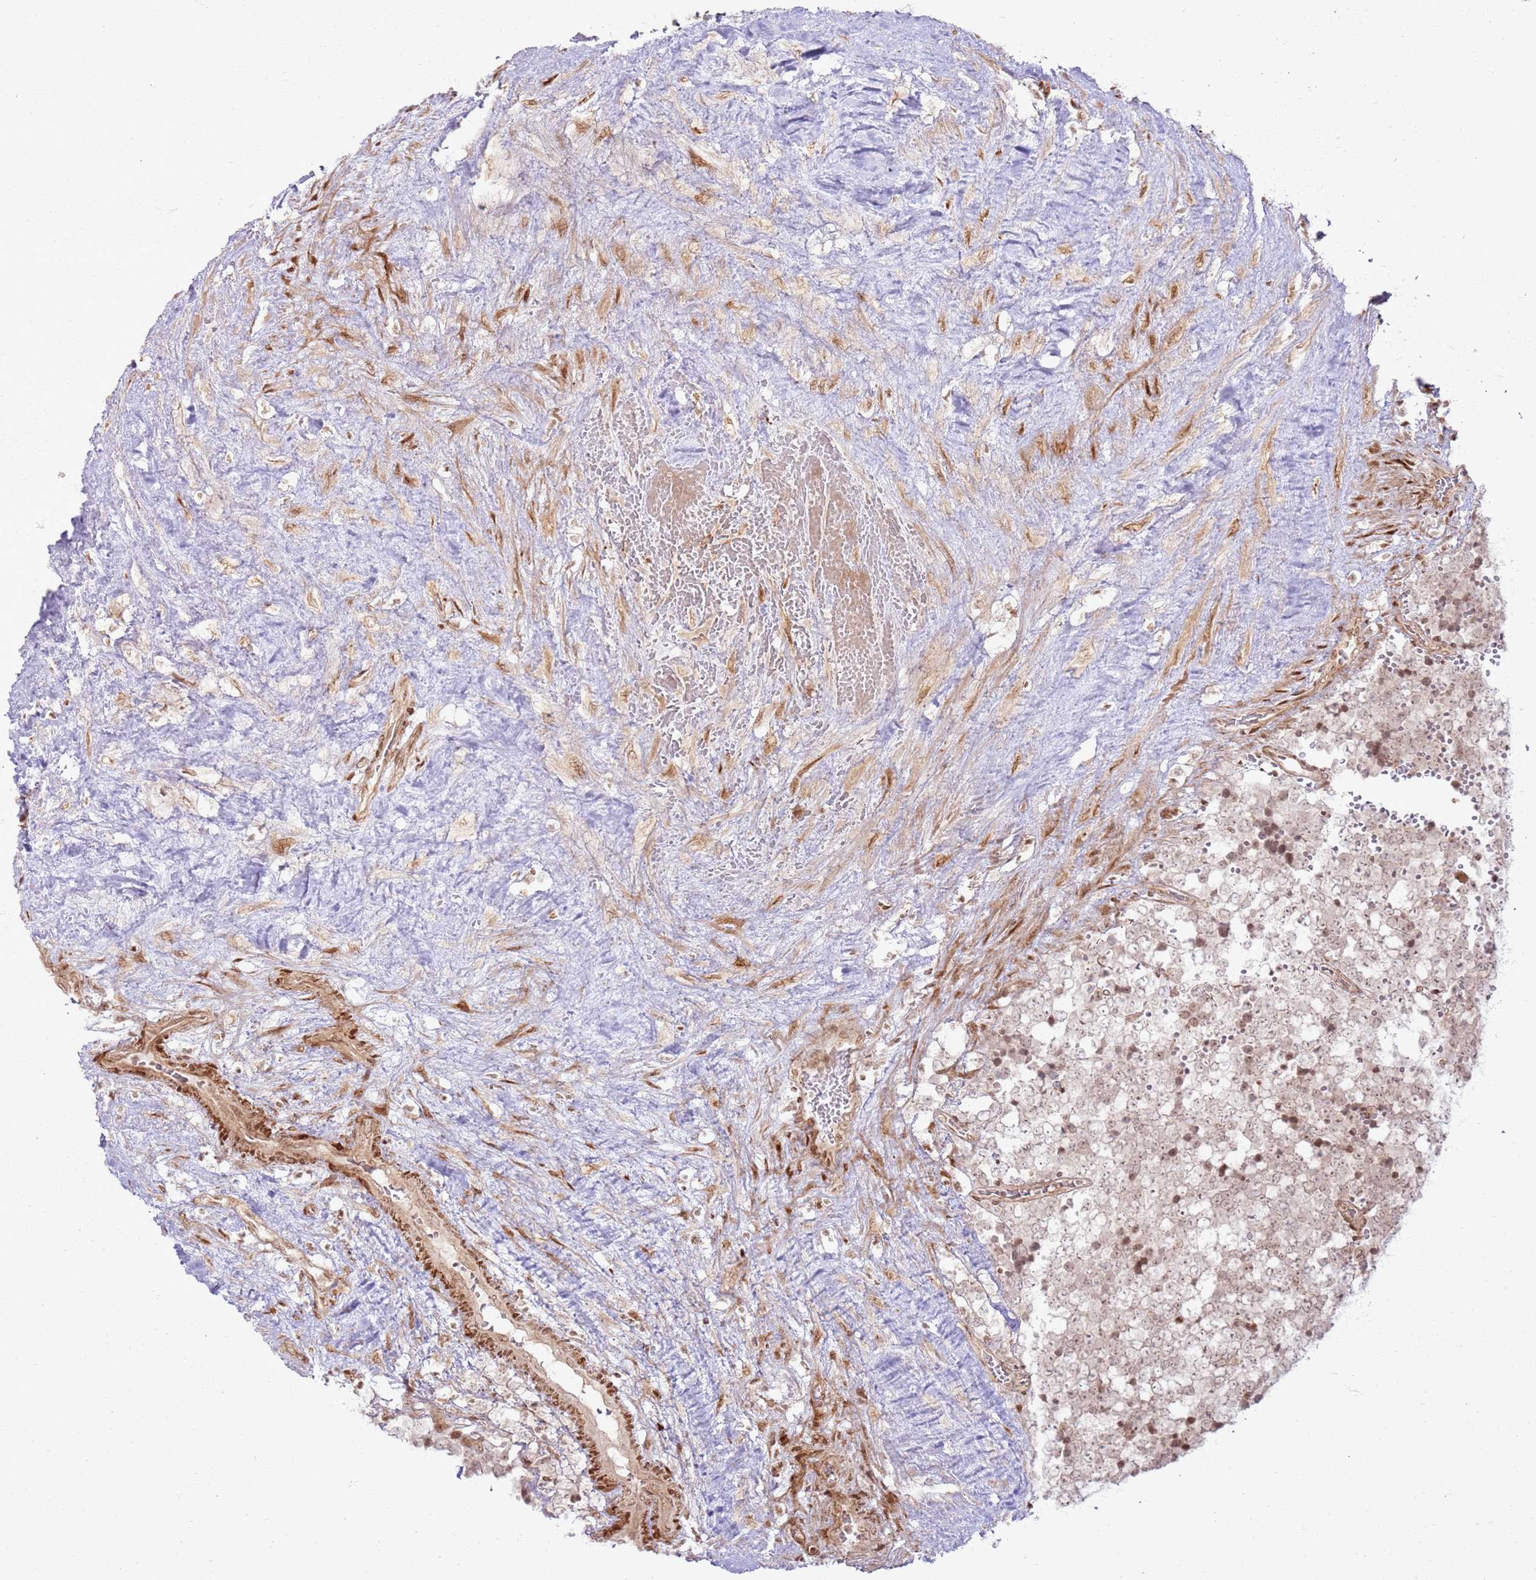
{"staining": {"intensity": "moderate", "quantity": ">75%", "location": "cytoplasmic/membranous,nuclear"}, "tissue": "testis cancer", "cell_type": "Tumor cells", "image_type": "cancer", "snomed": [{"axis": "morphology", "description": "Seminoma, NOS"}, {"axis": "topography", "description": "Testis"}], "caption": "Moderate cytoplasmic/membranous and nuclear protein staining is identified in about >75% of tumor cells in testis cancer (seminoma). (DAB (3,3'-diaminobenzidine) IHC with brightfield microscopy, high magnification).", "gene": "KLHL36", "patient": {"sex": "male", "age": 71}}